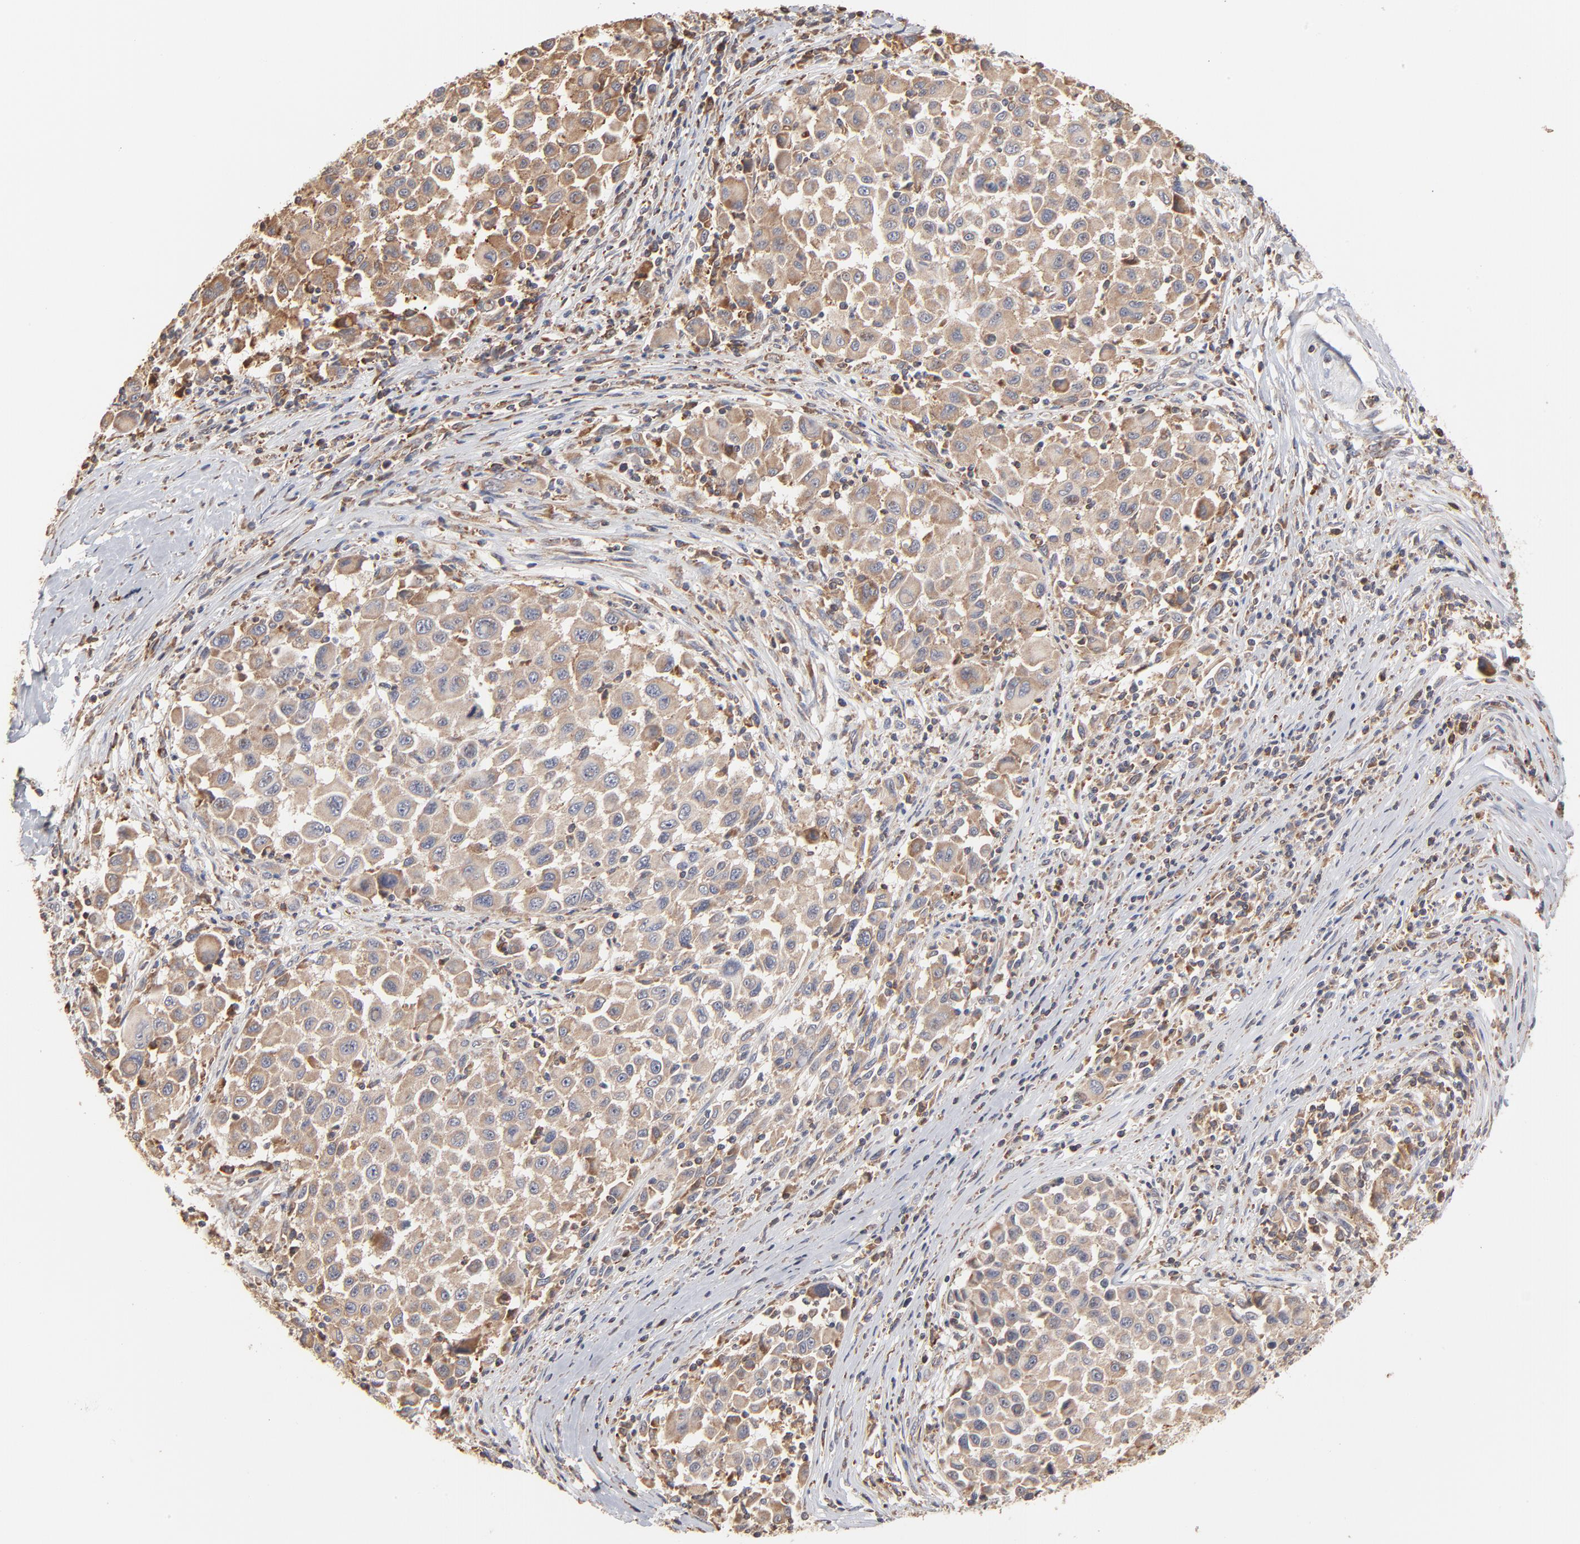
{"staining": {"intensity": "moderate", "quantity": ">75%", "location": "cytoplasmic/membranous"}, "tissue": "melanoma", "cell_type": "Tumor cells", "image_type": "cancer", "snomed": [{"axis": "morphology", "description": "Malignant melanoma, Metastatic site"}, {"axis": "topography", "description": "Lymph node"}], "caption": "IHC (DAB (3,3'-diaminobenzidine)) staining of melanoma shows moderate cytoplasmic/membranous protein positivity in approximately >75% of tumor cells. (Stains: DAB in brown, nuclei in blue, Microscopy: brightfield microscopy at high magnification).", "gene": "RNF213", "patient": {"sex": "male", "age": 61}}